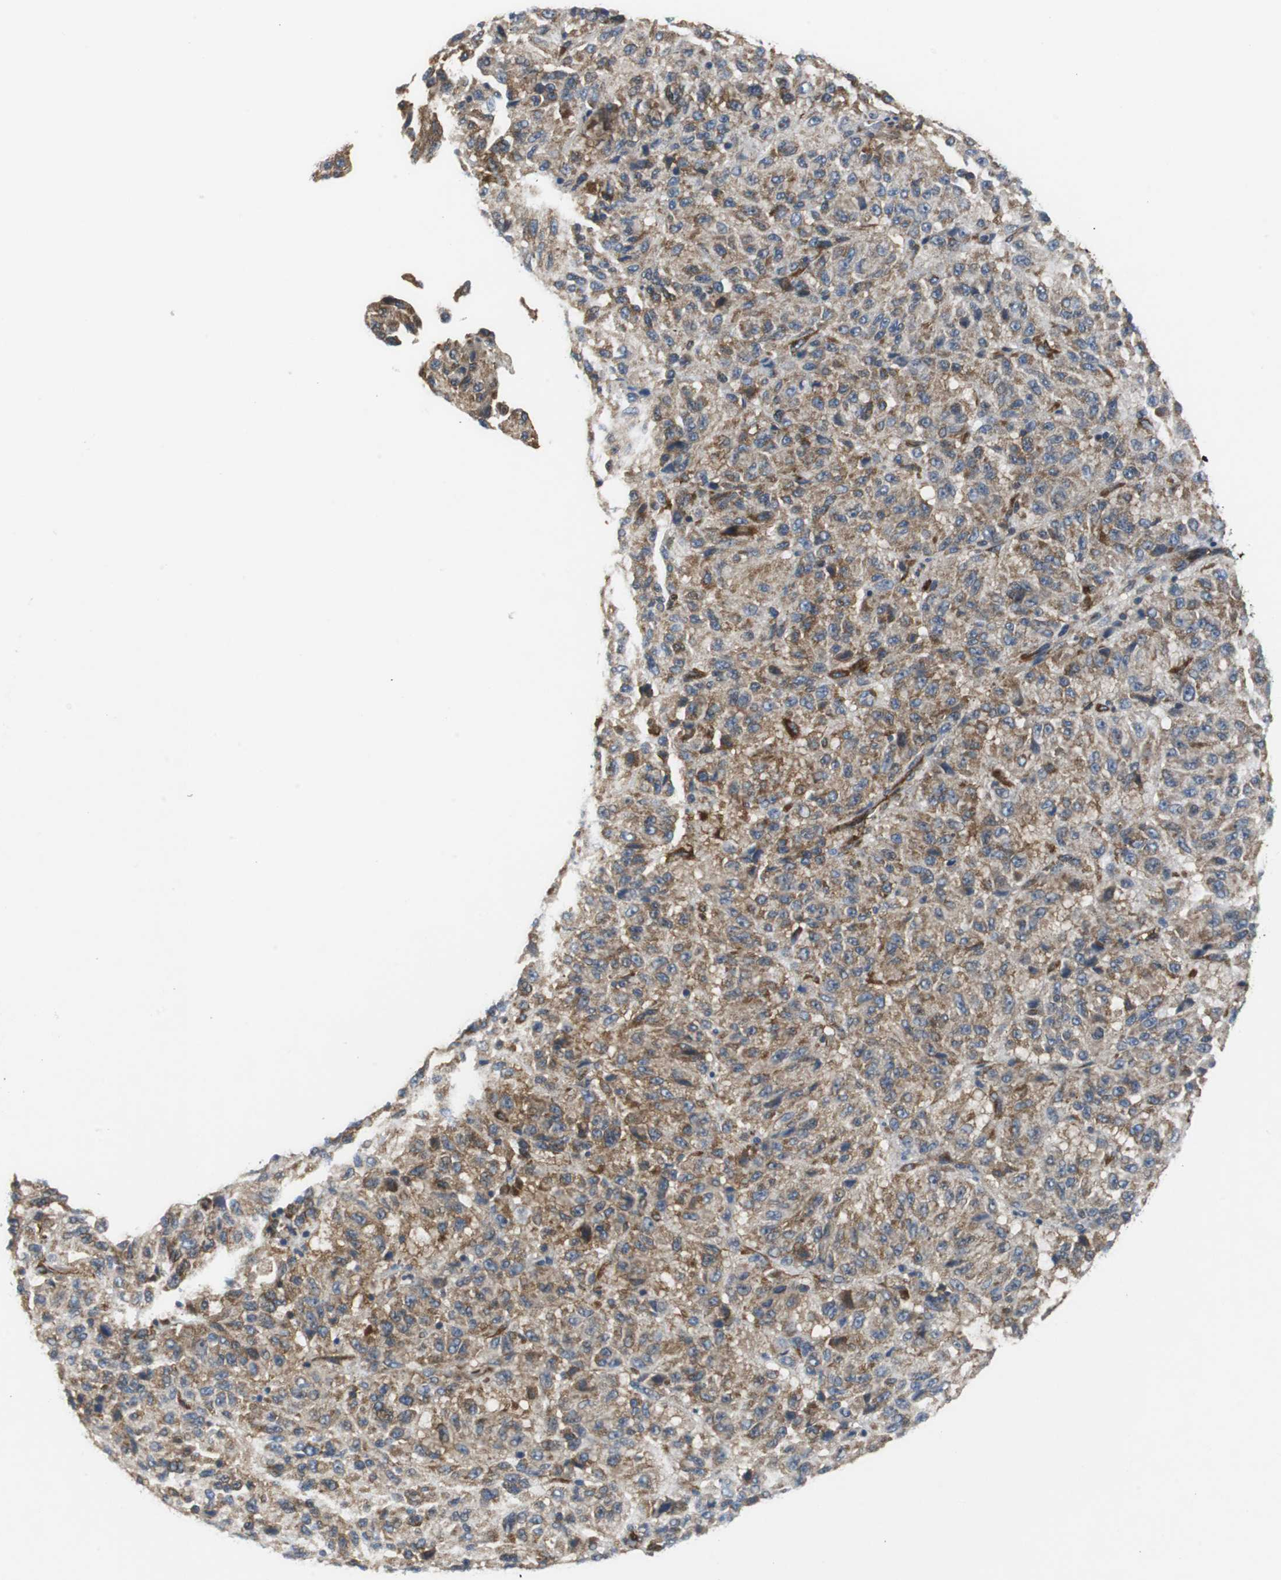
{"staining": {"intensity": "moderate", "quantity": ">75%", "location": "cytoplasmic/membranous"}, "tissue": "melanoma", "cell_type": "Tumor cells", "image_type": "cancer", "snomed": [{"axis": "morphology", "description": "Malignant melanoma, Metastatic site"}, {"axis": "topography", "description": "Lung"}], "caption": "Malignant melanoma (metastatic site) tissue exhibits moderate cytoplasmic/membranous positivity in about >75% of tumor cells", "gene": "ISCU", "patient": {"sex": "male", "age": 64}}